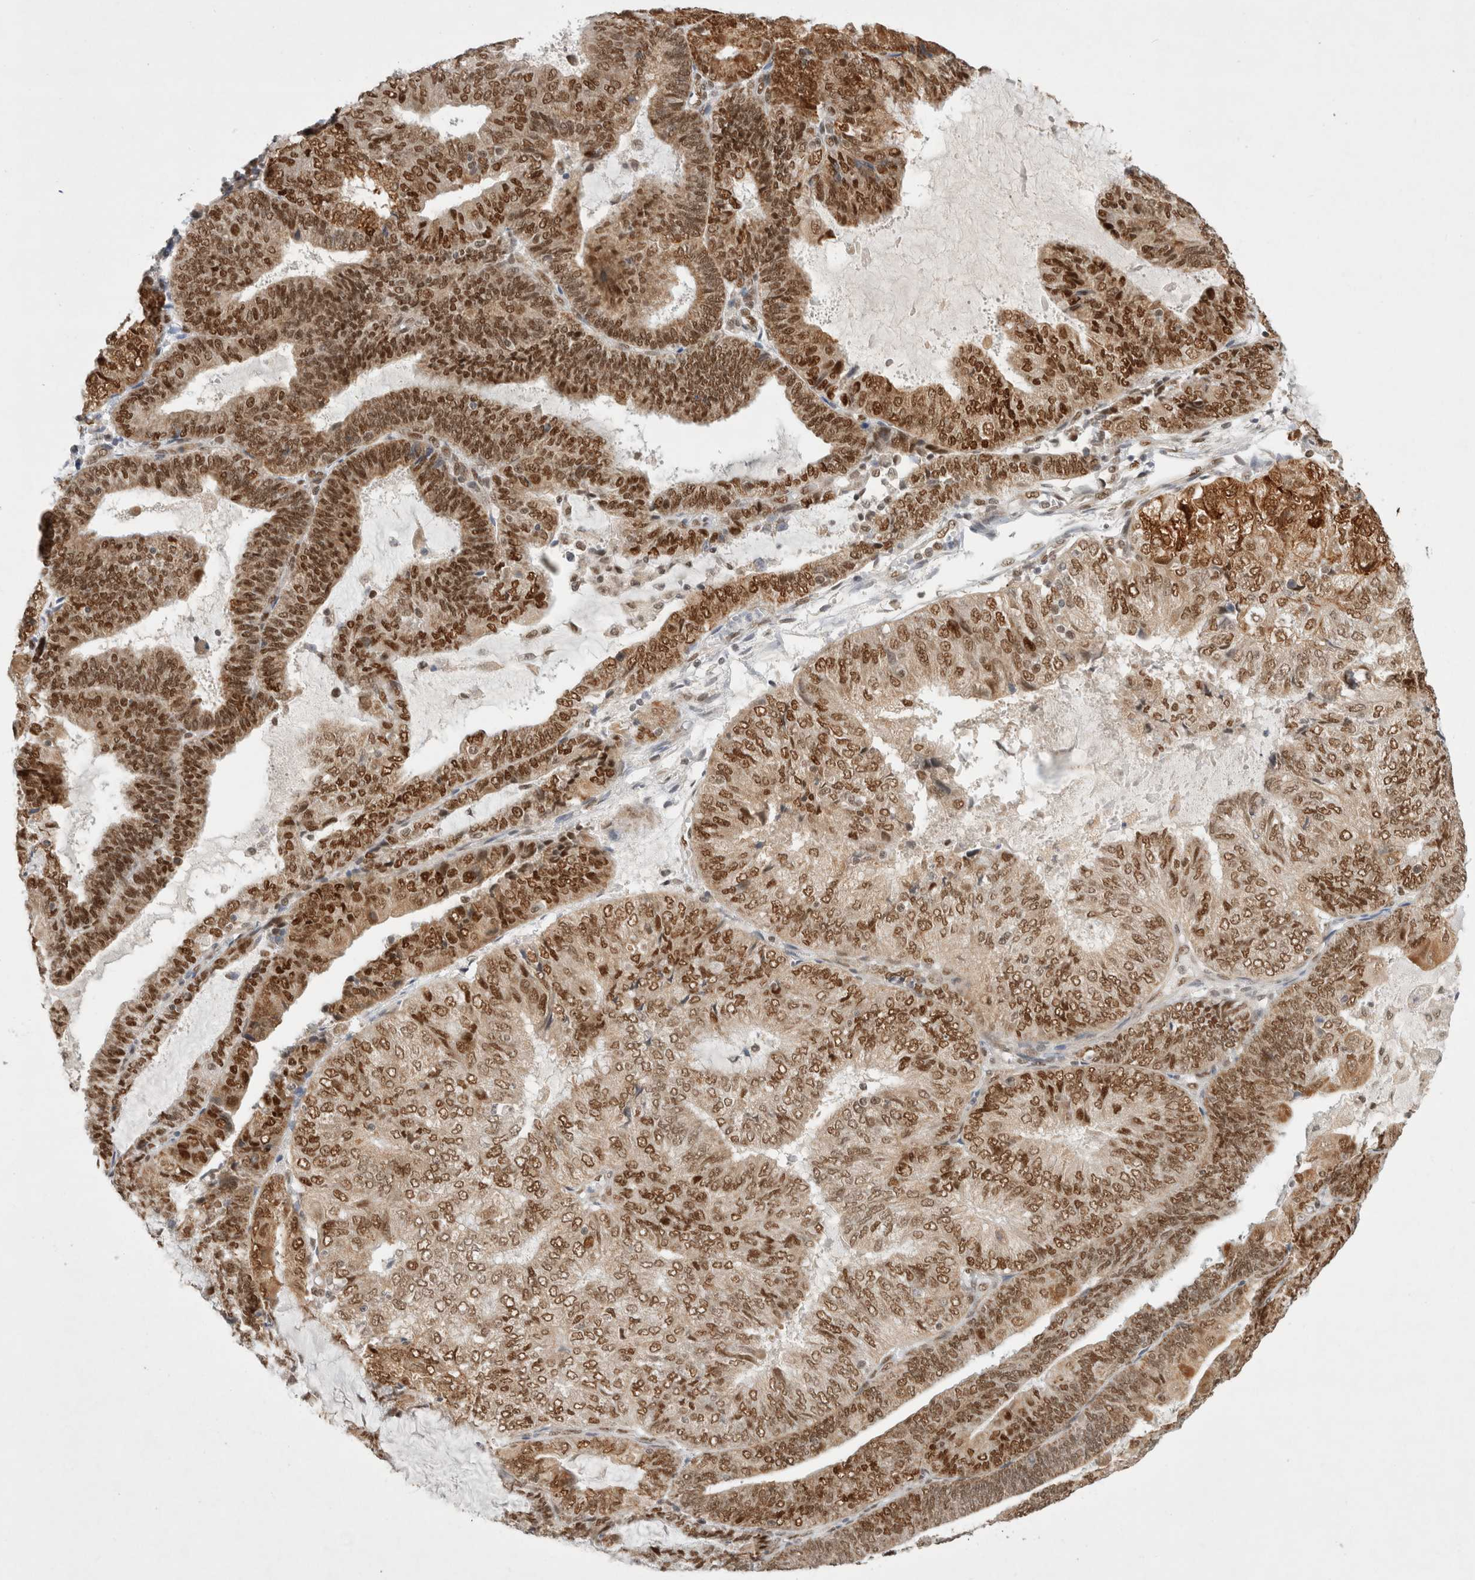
{"staining": {"intensity": "strong", "quantity": ">75%", "location": "nuclear"}, "tissue": "endometrial cancer", "cell_type": "Tumor cells", "image_type": "cancer", "snomed": [{"axis": "morphology", "description": "Adenocarcinoma, NOS"}, {"axis": "topography", "description": "Endometrium"}], "caption": "Immunohistochemical staining of endometrial cancer (adenocarcinoma) reveals high levels of strong nuclear staining in approximately >75% of tumor cells.", "gene": "GTF2I", "patient": {"sex": "female", "age": 81}}